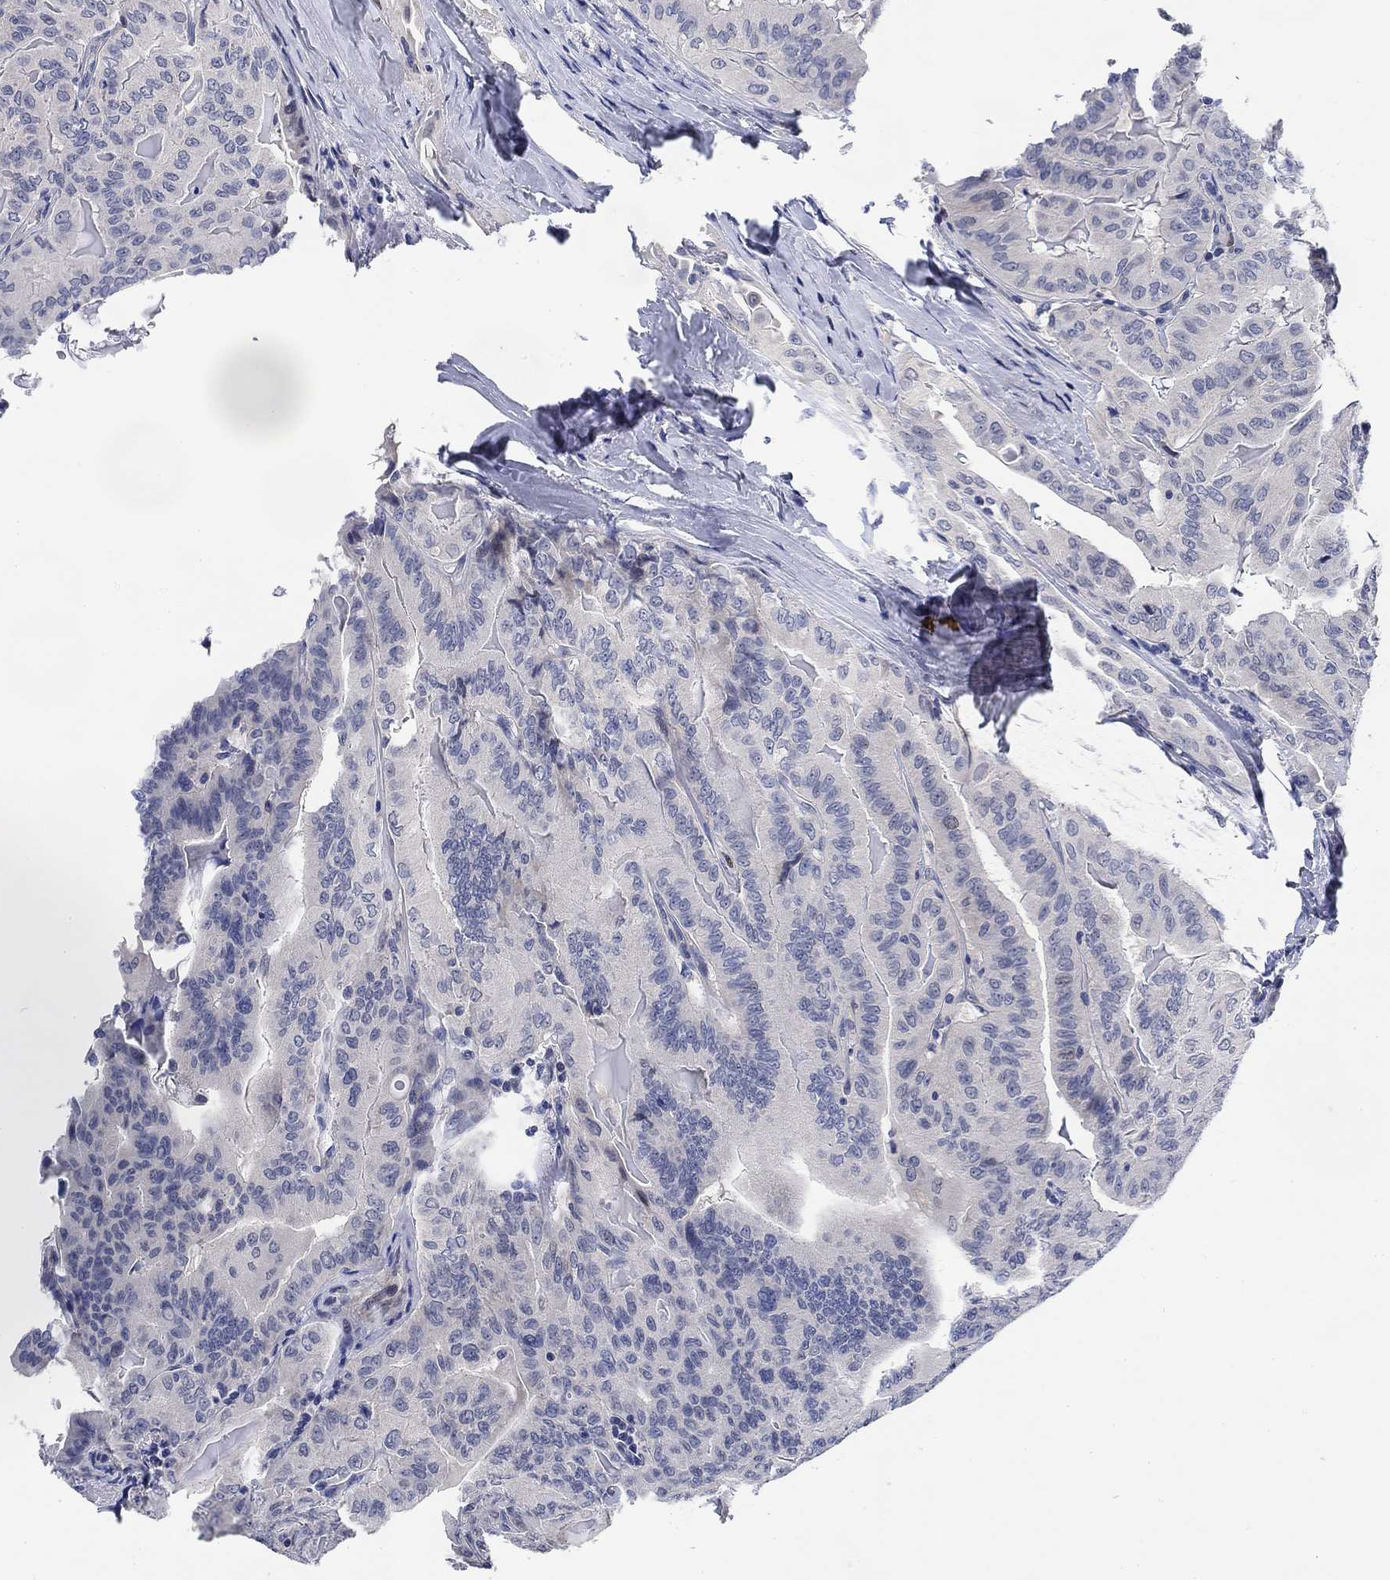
{"staining": {"intensity": "negative", "quantity": "none", "location": "none"}, "tissue": "thyroid cancer", "cell_type": "Tumor cells", "image_type": "cancer", "snomed": [{"axis": "morphology", "description": "Papillary adenocarcinoma, NOS"}, {"axis": "topography", "description": "Thyroid gland"}], "caption": "High power microscopy photomicrograph of an immunohistochemistry photomicrograph of thyroid papillary adenocarcinoma, revealing no significant positivity in tumor cells. (DAB immunohistochemistry visualized using brightfield microscopy, high magnification).", "gene": "DAZL", "patient": {"sex": "female", "age": 68}}